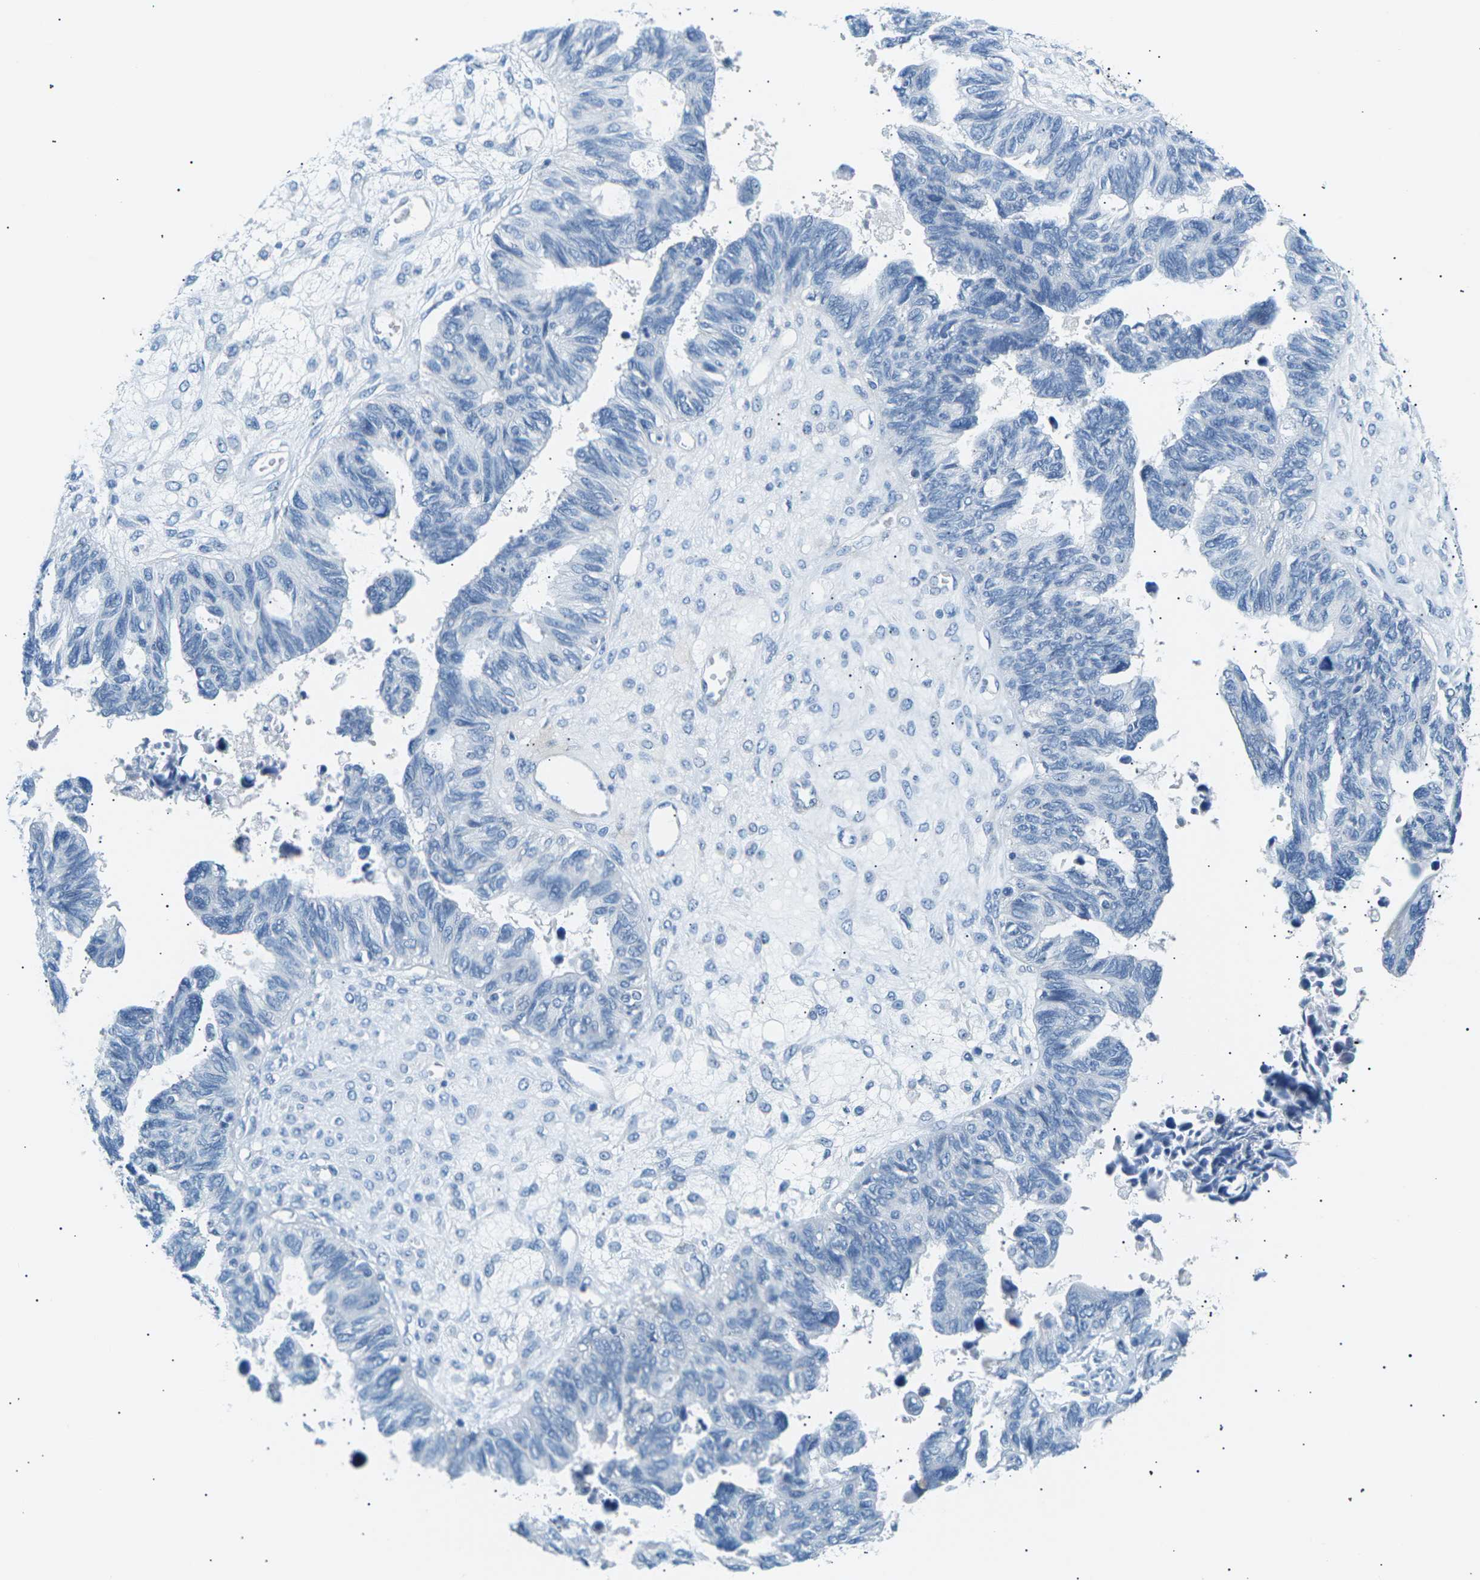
{"staining": {"intensity": "negative", "quantity": "none", "location": "none"}, "tissue": "ovarian cancer", "cell_type": "Tumor cells", "image_type": "cancer", "snomed": [{"axis": "morphology", "description": "Cystadenocarcinoma, serous, NOS"}, {"axis": "topography", "description": "Ovary"}], "caption": "There is no significant expression in tumor cells of ovarian cancer (serous cystadenocarcinoma).", "gene": "SEPTIN5", "patient": {"sex": "female", "age": 79}}